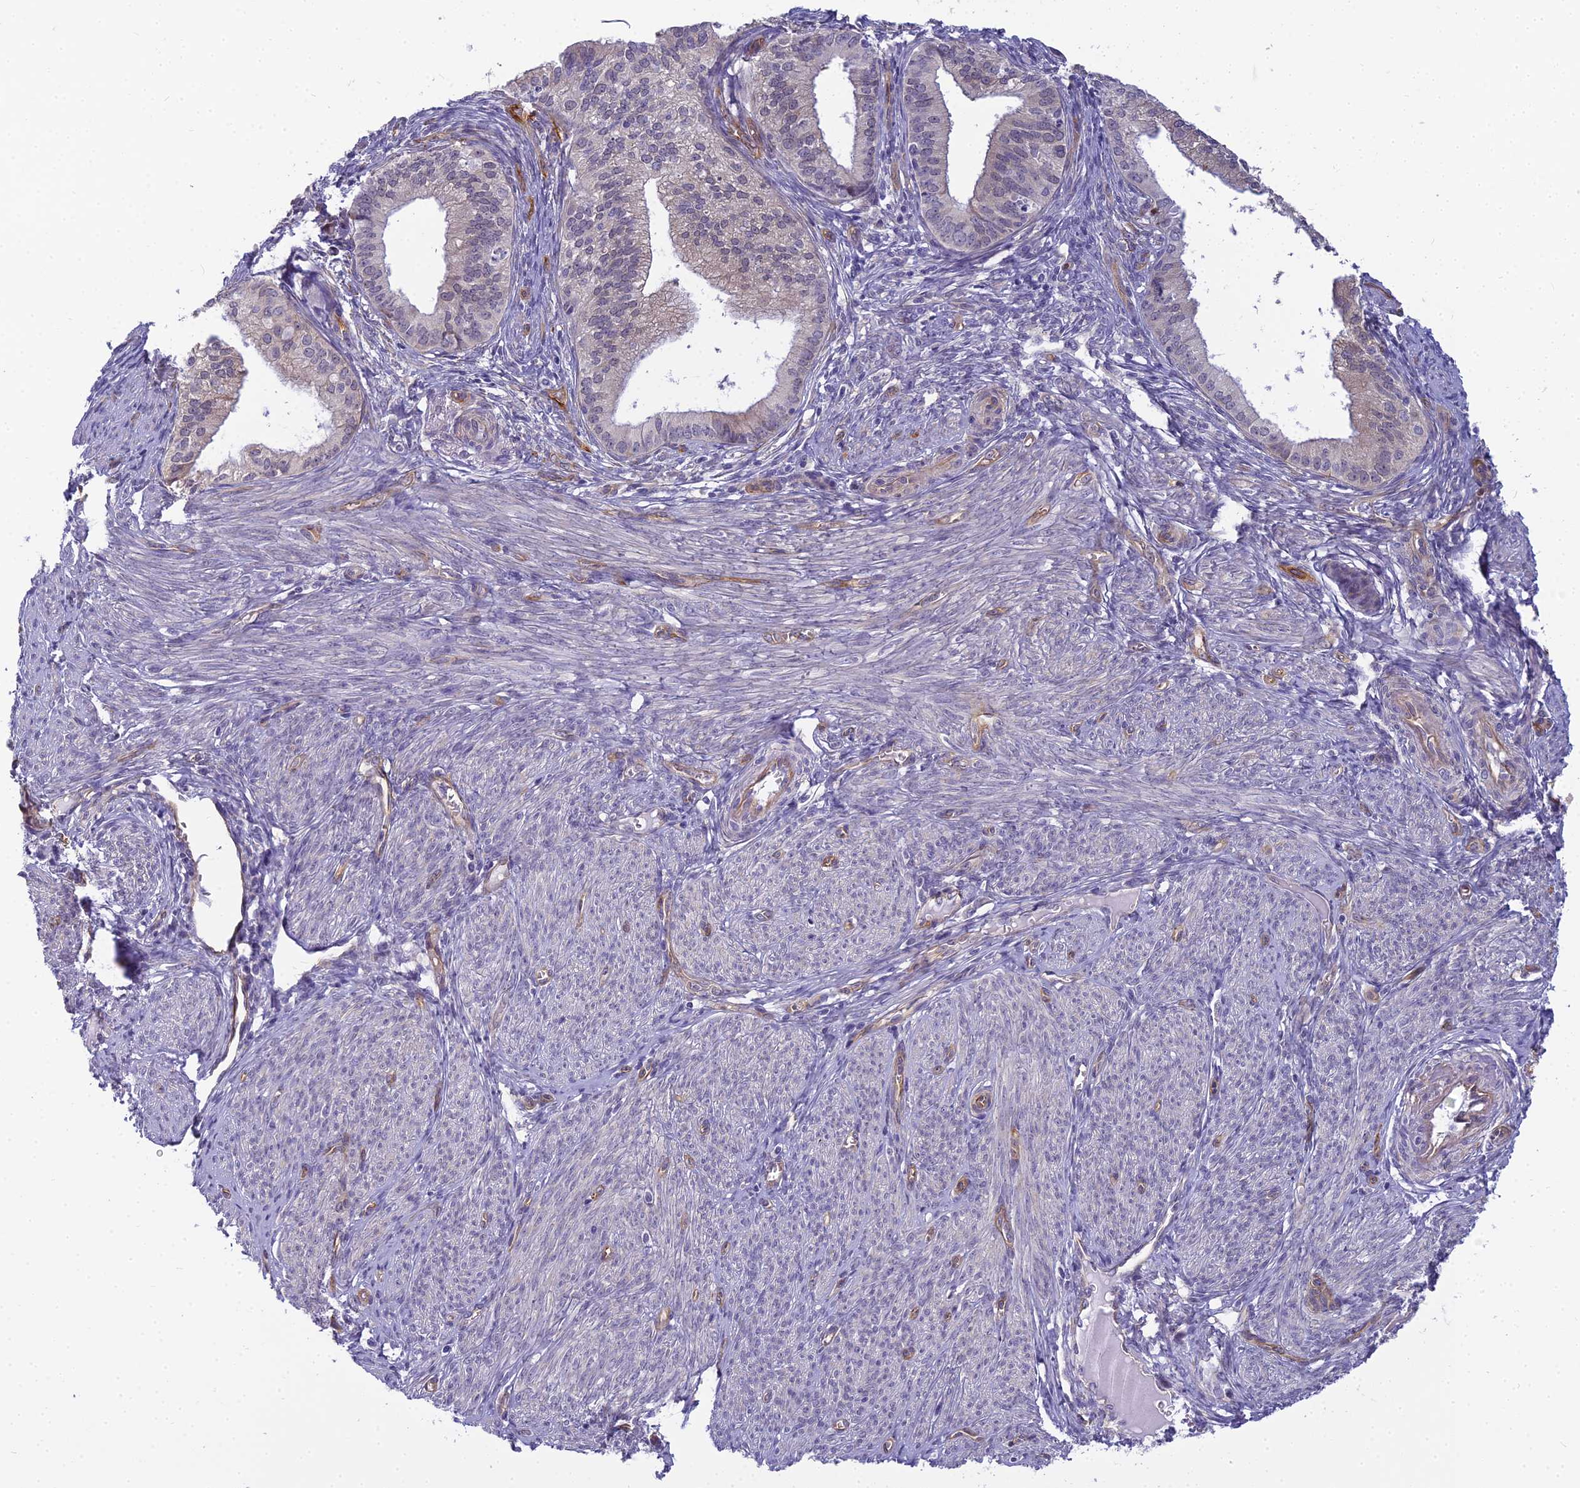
{"staining": {"intensity": "weak", "quantity": "<25%", "location": "nuclear"}, "tissue": "endometrial cancer", "cell_type": "Tumor cells", "image_type": "cancer", "snomed": [{"axis": "morphology", "description": "Adenocarcinoma, NOS"}, {"axis": "topography", "description": "Endometrium"}], "caption": "Tumor cells show no significant staining in endometrial cancer.", "gene": "RGL3", "patient": {"sex": "female", "age": 50}}